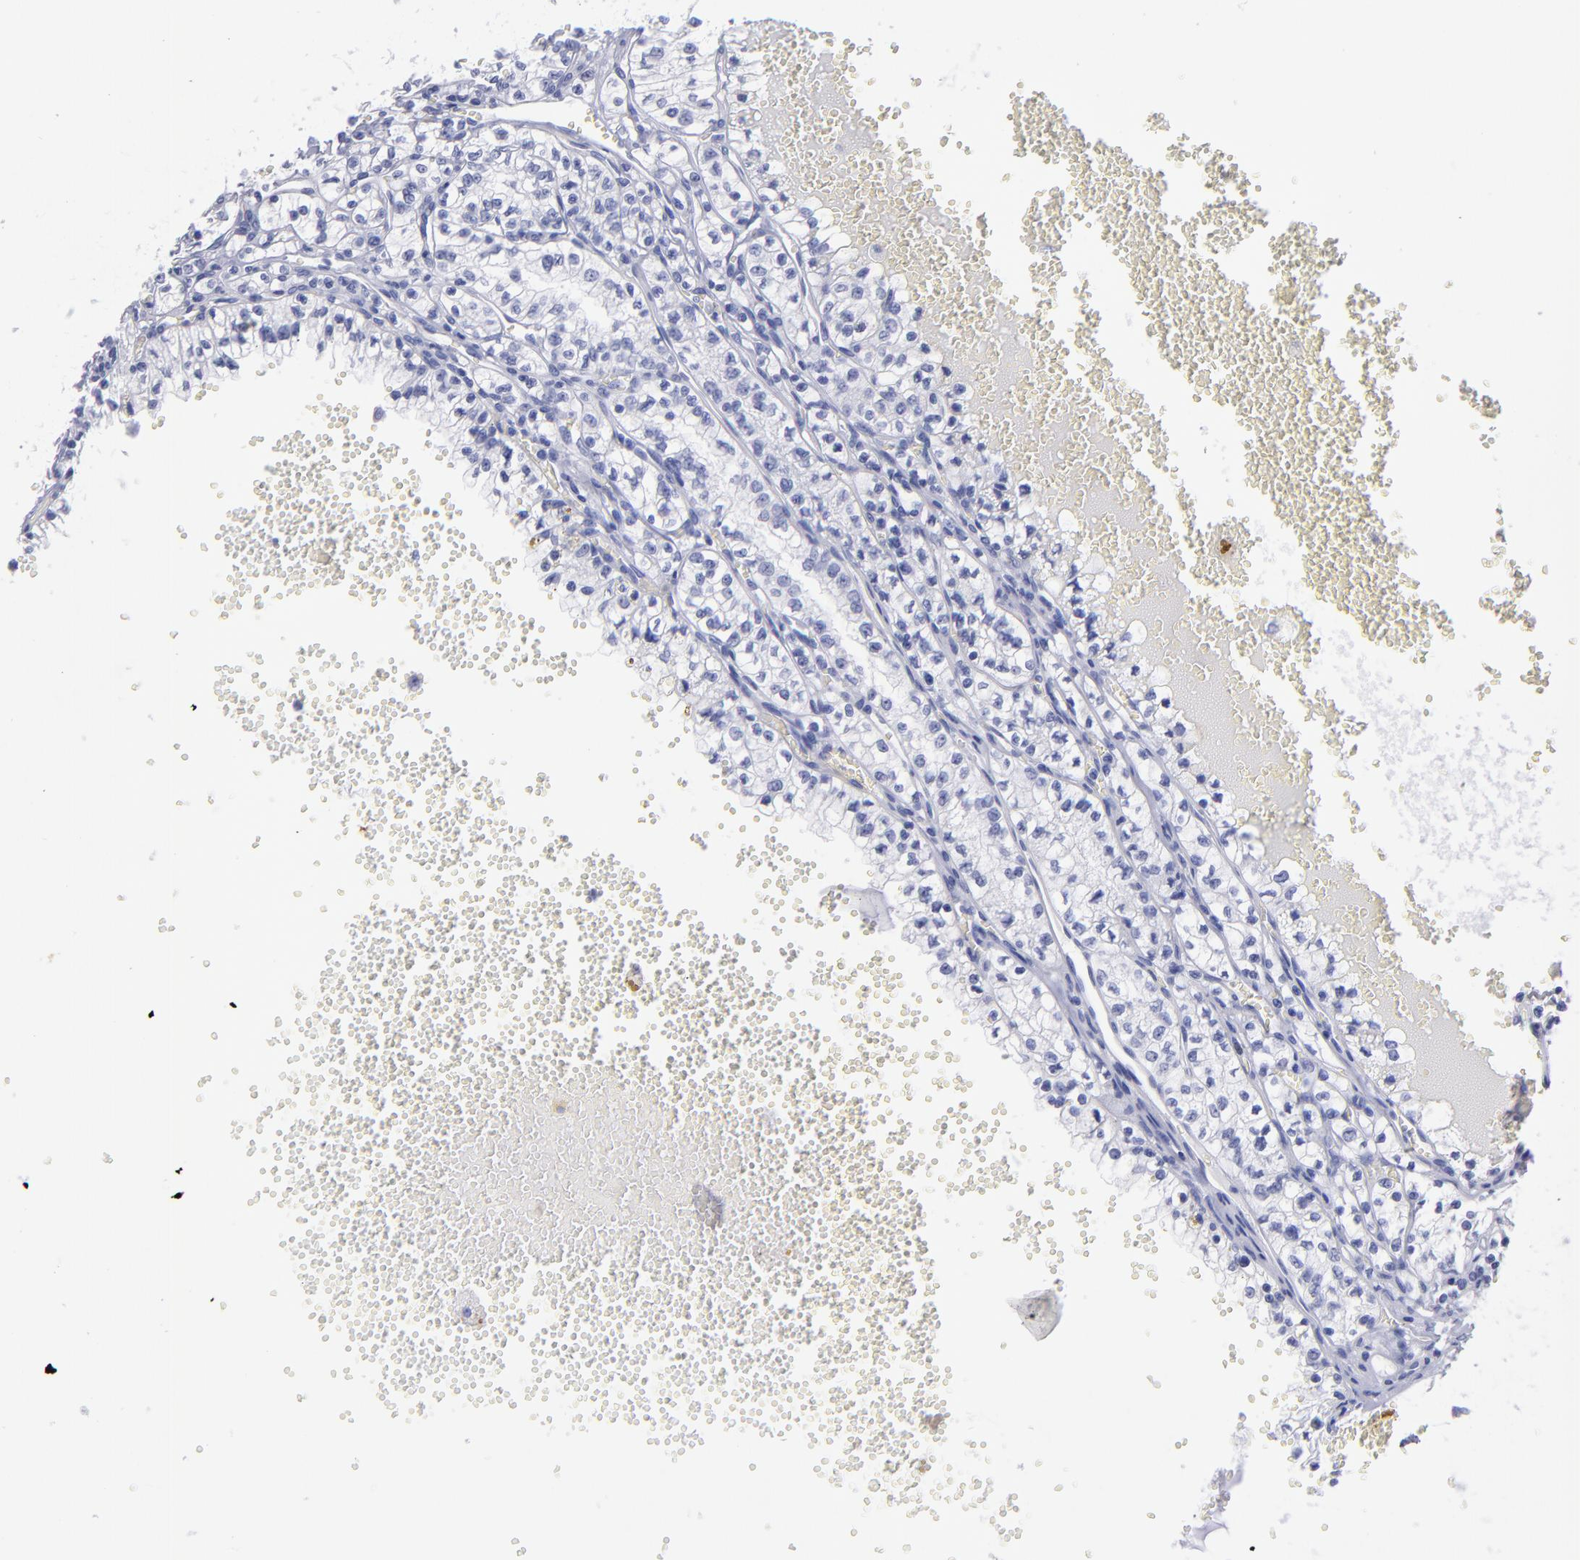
{"staining": {"intensity": "negative", "quantity": "none", "location": "none"}, "tissue": "renal cancer", "cell_type": "Tumor cells", "image_type": "cancer", "snomed": [{"axis": "morphology", "description": "Adenocarcinoma, NOS"}, {"axis": "topography", "description": "Kidney"}], "caption": "Renal adenocarcinoma was stained to show a protein in brown. There is no significant staining in tumor cells.", "gene": "MB", "patient": {"sex": "male", "age": 61}}